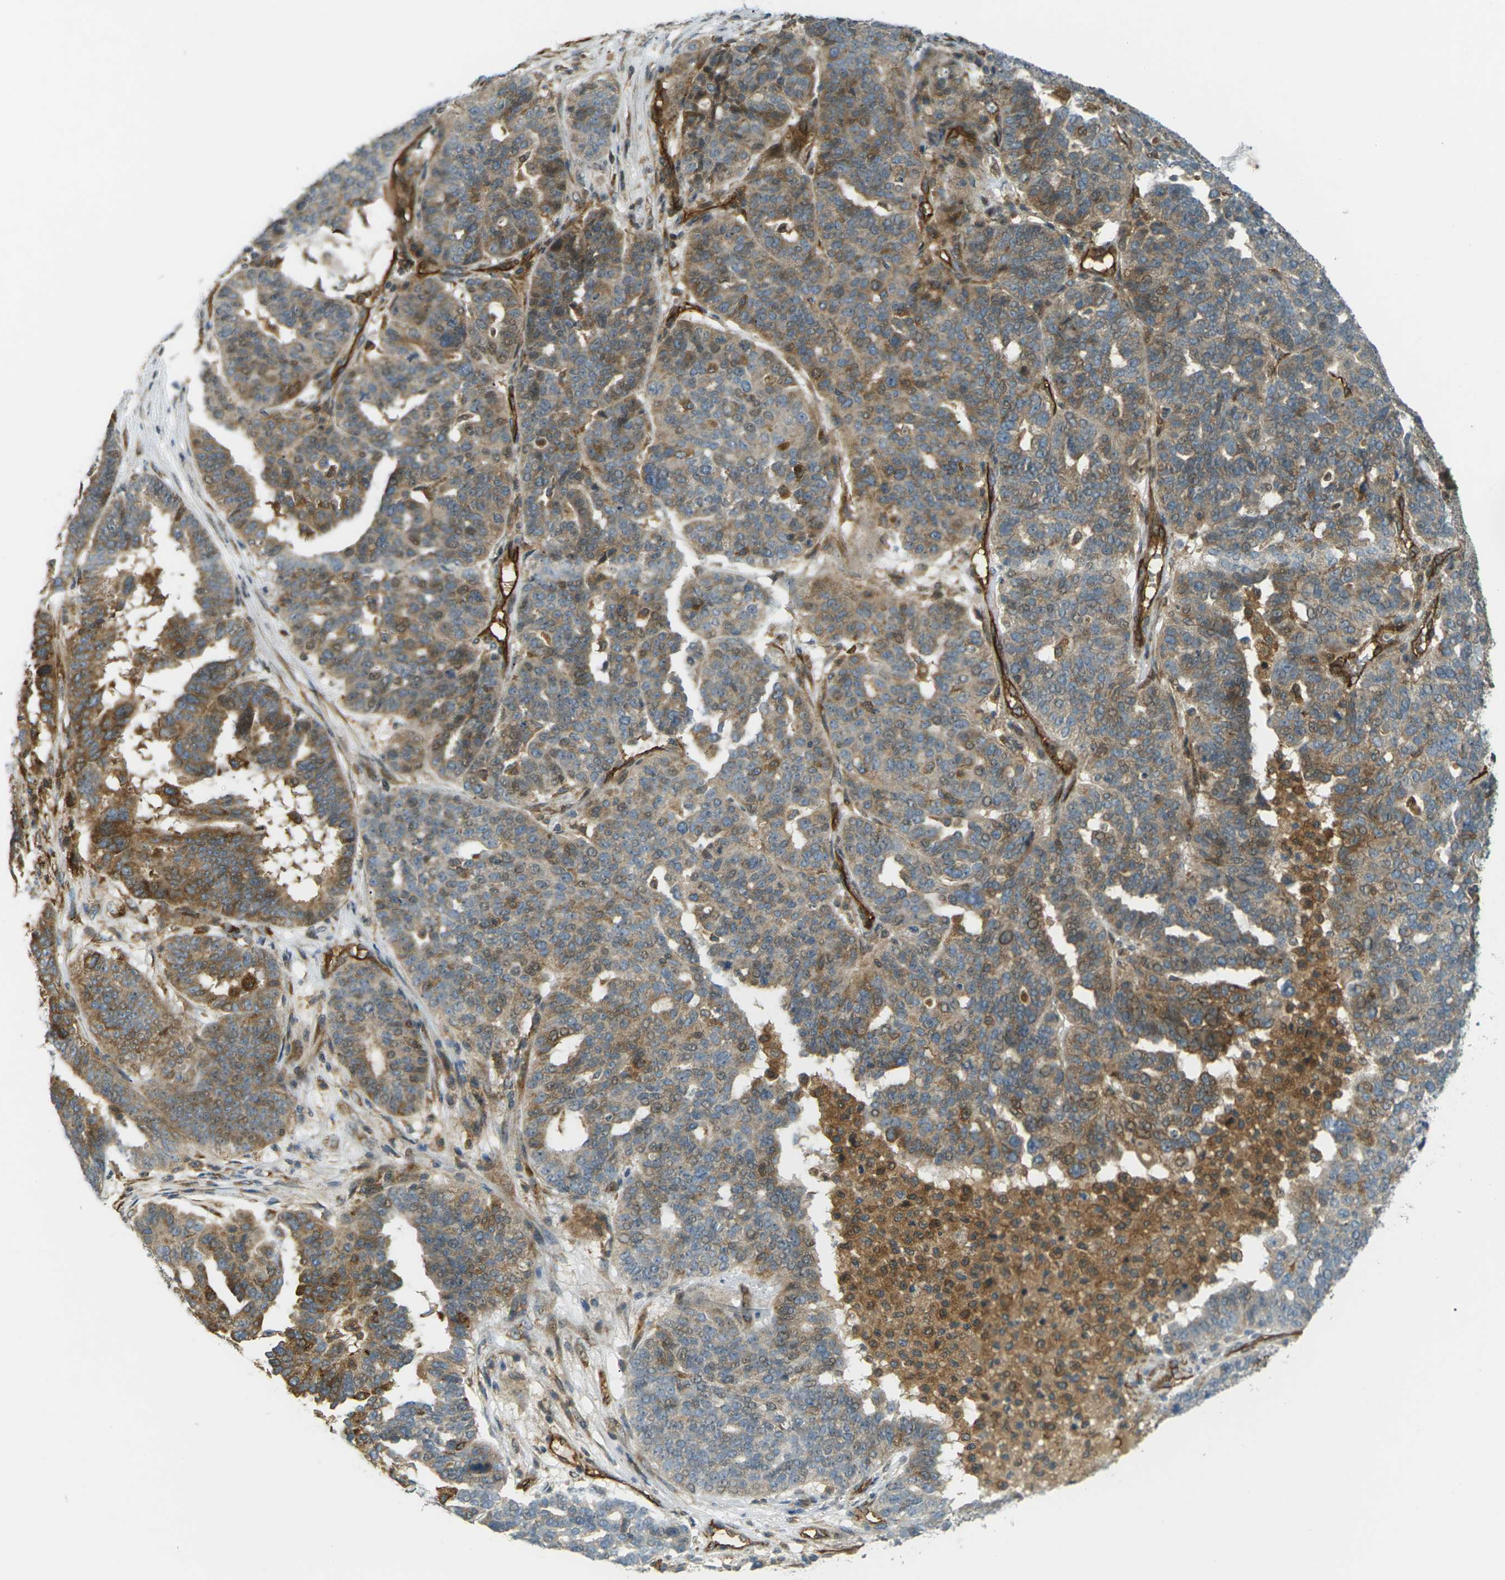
{"staining": {"intensity": "weak", "quantity": "25%-75%", "location": "cytoplasmic/membranous"}, "tissue": "ovarian cancer", "cell_type": "Tumor cells", "image_type": "cancer", "snomed": [{"axis": "morphology", "description": "Cystadenocarcinoma, serous, NOS"}, {"axis": "topography", "description": "Ovary"}], "caption": "High-power microscopy captured an immunohistochemistry histopathology image of serous cystadenocarcinoma (ovarian), revealing weak cytoplasmic/membranous positivity in about 25%-75% of tumor cells.", "gene": "S1PR1", "patient": {"sex": "female", "age": 59}}